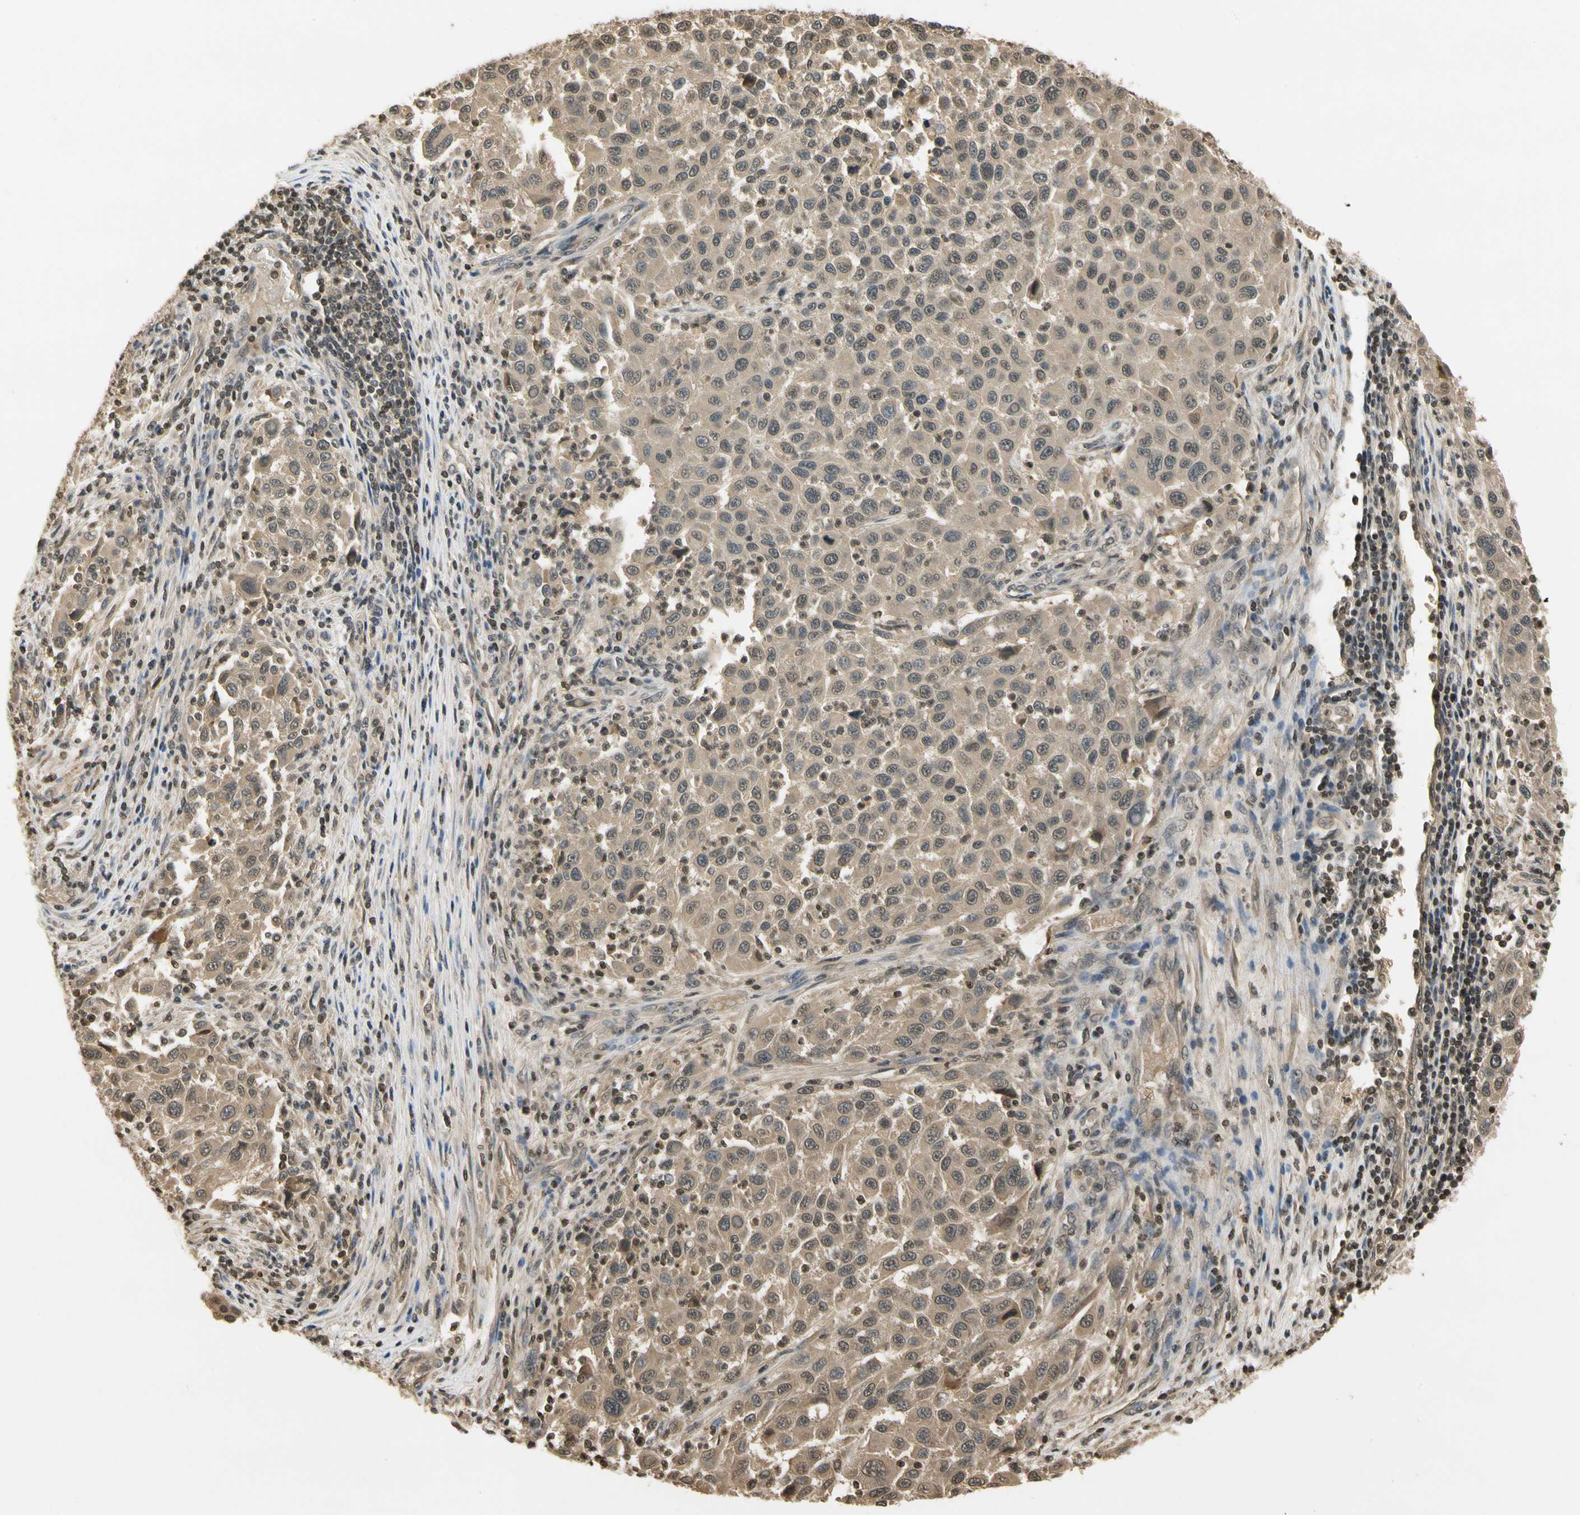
{"staining": {"intensity": "moderate", "quantity": ">75%", "location": "cytoplasmic/membranous,nuclear"}, "tissue": "melanoma", "cell_type": "Tumor cells", "image_type": "cancer", "snomed": [{"axis": "morphology", "description": "Malignant melanoma, Metastatic site"}, {"axis": "topography", "description": "Lymph node"}], "caption": "Moderate cytoplasmic/membranous and nuclear protein expression is seen in about >75% of tumor cells in malignant melanoma (metastatic site).", "gene": "SOD1", "patient": {"sex": "male", "age": 61}}